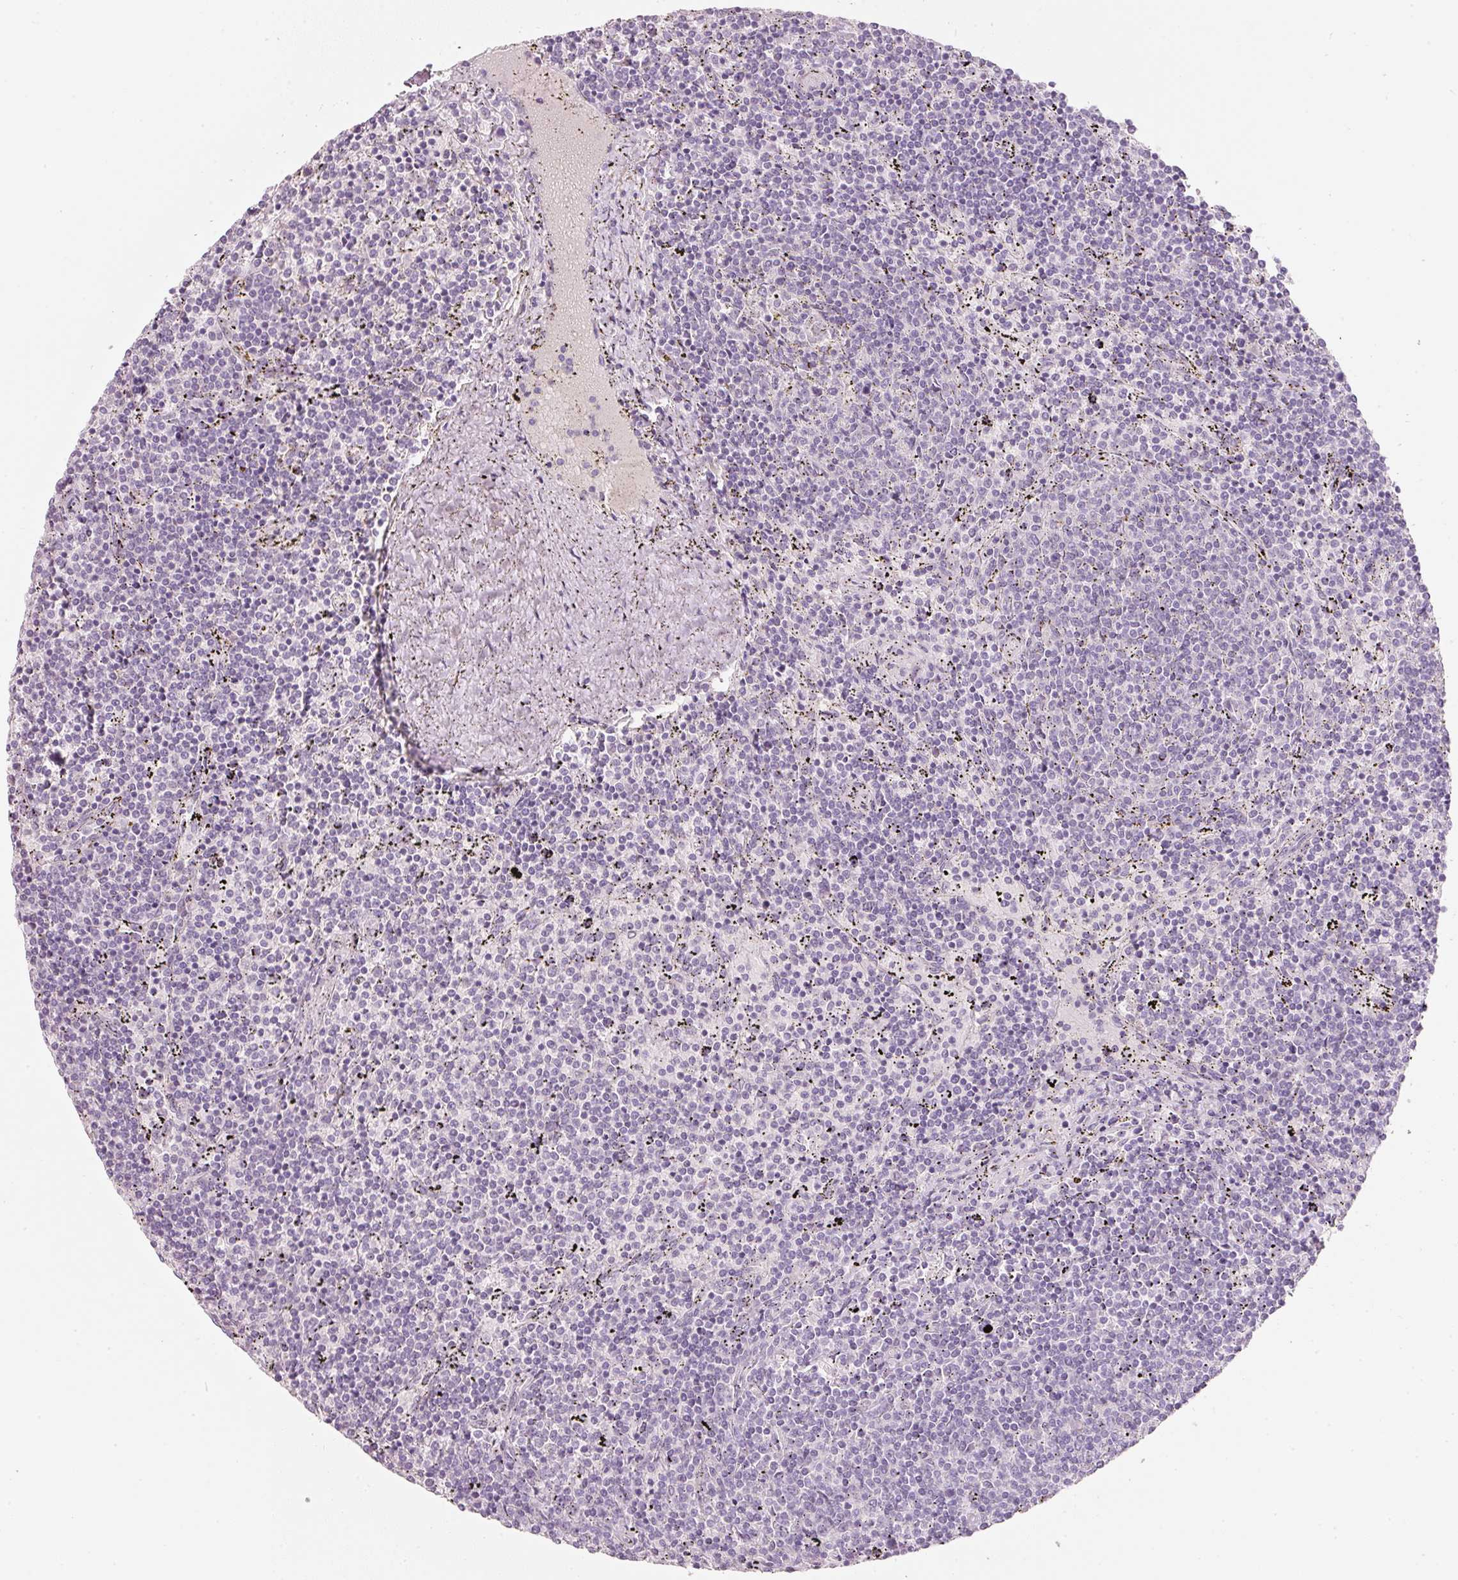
{"staining": {"intensity": "negative", "quantity": "none", "location": "none"}, "tissue": "lymphoma", "cell_type": "Tumor cells", "image_type": "cancer", "snomed": [{"axis": "morphology", "description": "Malignant lymphoma, non-Hodgkin's type, Low grade"}, {"axis": "topography", "description": "Spleen"}], "caption": "Immunohistochemistry (IHC) image of neoplastic tissue: human low-grade malignant lymphoma, non-Hodgkin's type stained with DAB (3,3'-diaminobenzidine) displays no significant protein staining in tumor cells.", "gene": "ENSG00000206549", "patient": {"sex": "female", "age": 50}}